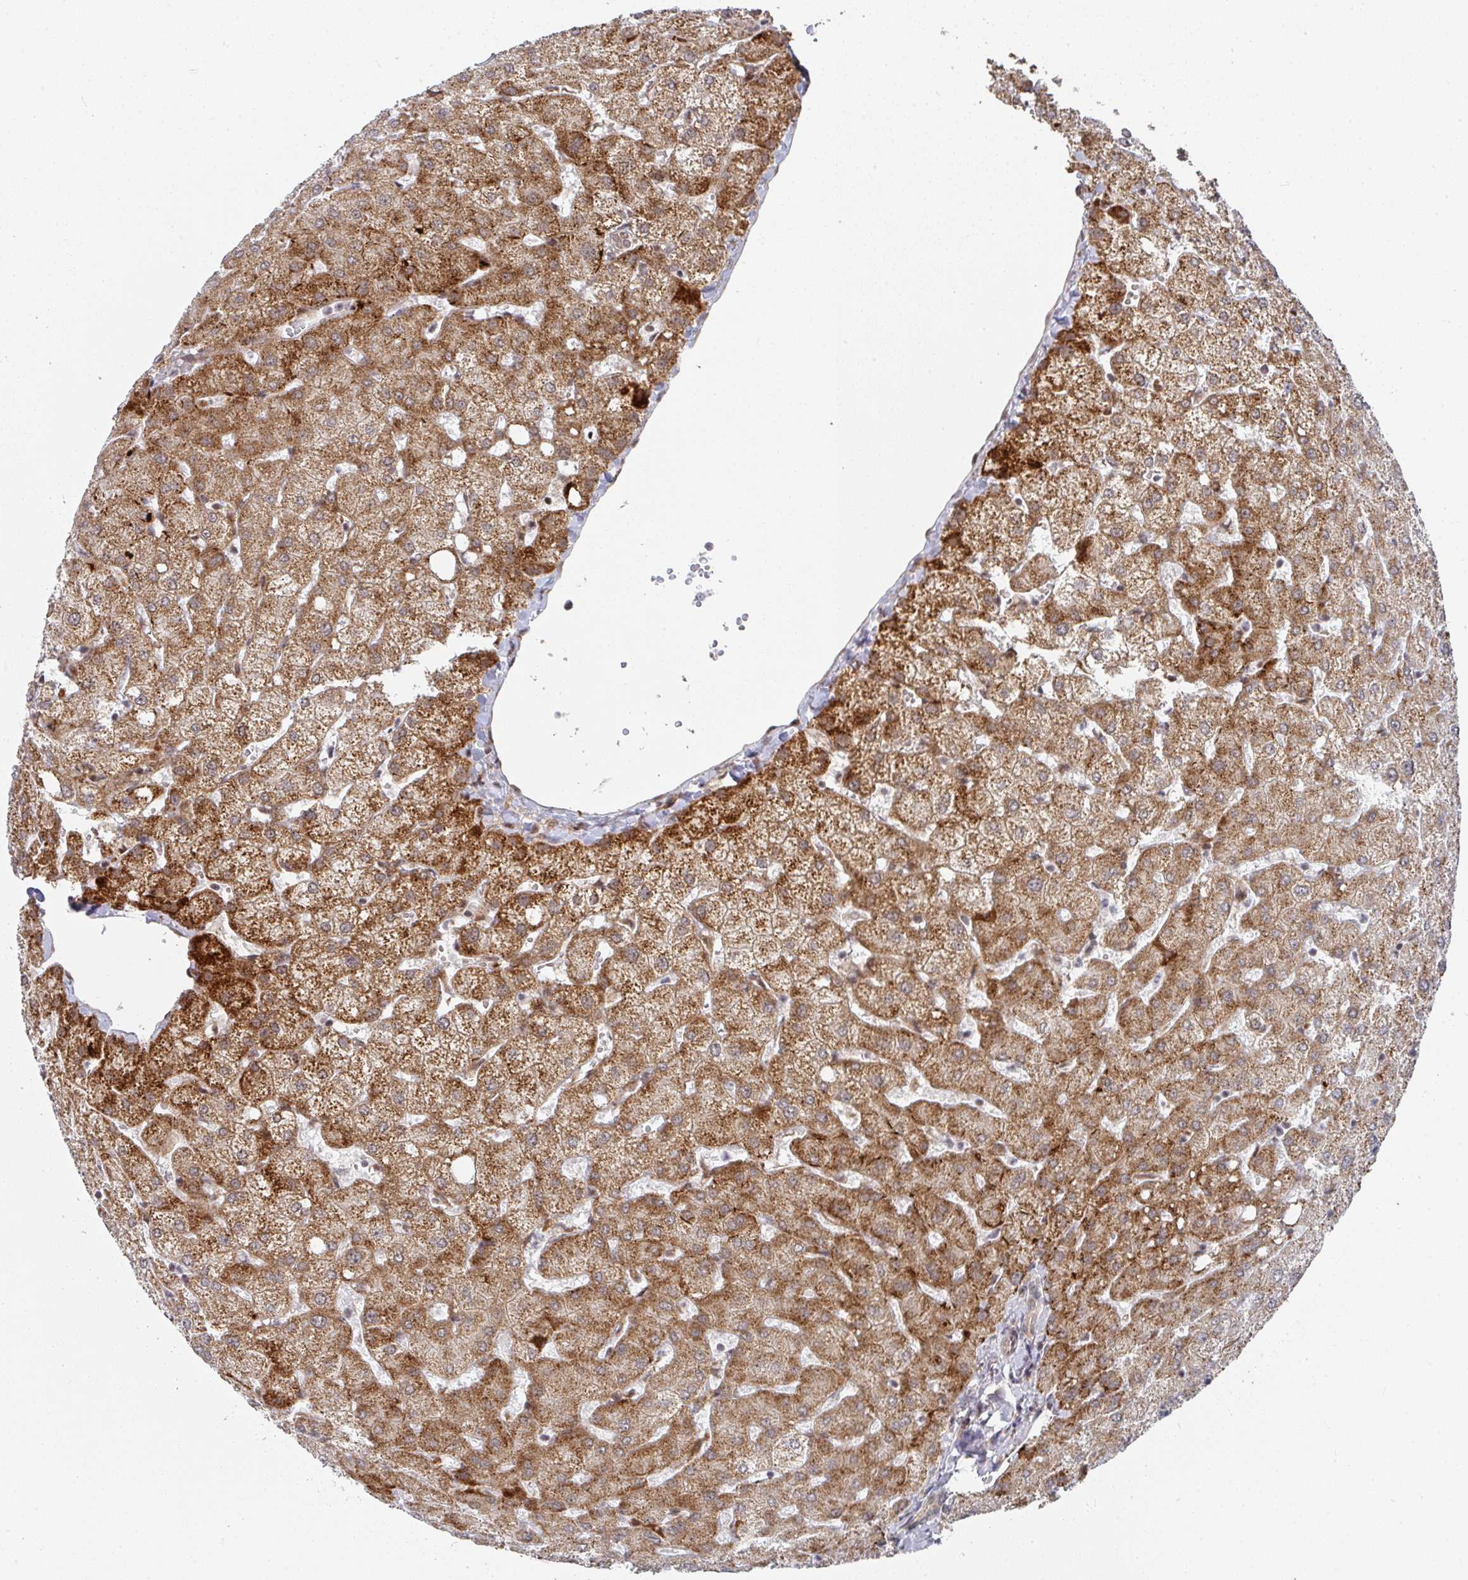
{"staining": {"intensity": "weak", "quantity": "<25%", "location": "cytoplasmic/membranous"}, "tissue": "liver", "cell_type": "Cholangiocytes", "image_type": "normal", "snomed": [{"axis": "morphology", "description": "Normal tissue, NOS"}, {"axis": "topography", "description": "Liver"}], "caption": "Cholangiocytes show no significant staining in unremarkable liver. The staining is performed using DAB (3,3'-diaminobenzidine) brown chromogen with nuclei counter-stained in using hematoxylin.", "gene": "RBBP5", "patient": {"sex": "female", "age": 54}}